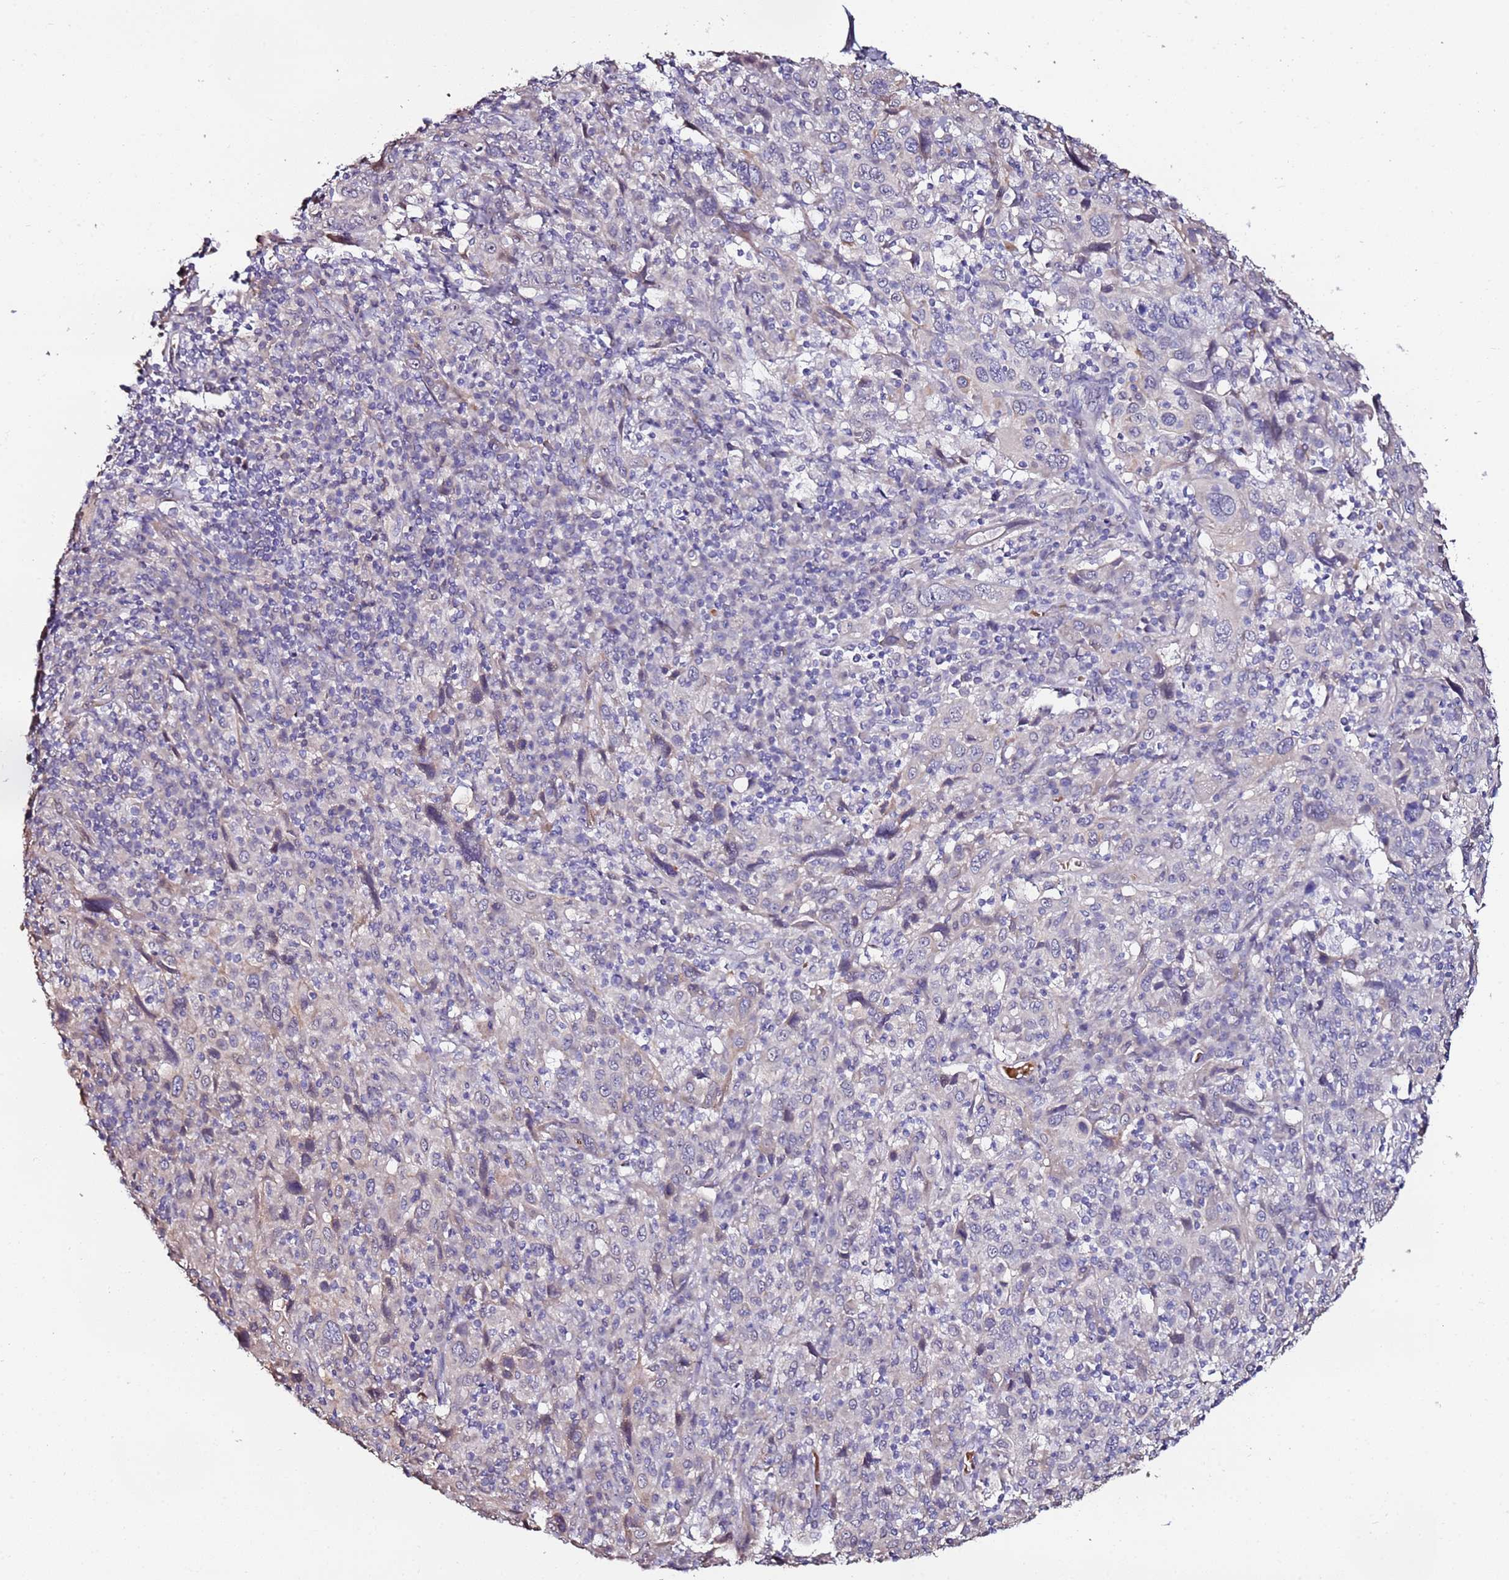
{"staining": {"intensity": "negative", "quantity": "none", "location": "none"}, "tissue": "cervical cancer", "cell_type": "Tumor cells", "image_type": "cancer", "snomed": [{"axis": "morphology", "description": "Squamous cell carcinoma, NOS"}, {"axis": "topography", "description": "Cervix"}], "caption": "Photomicrograph shows no significant protein positivity in tumor cells of cervical squamous cell carcinoma.", "gene": "C3orf80", "patient": {"sex": "female", "age": 46}}